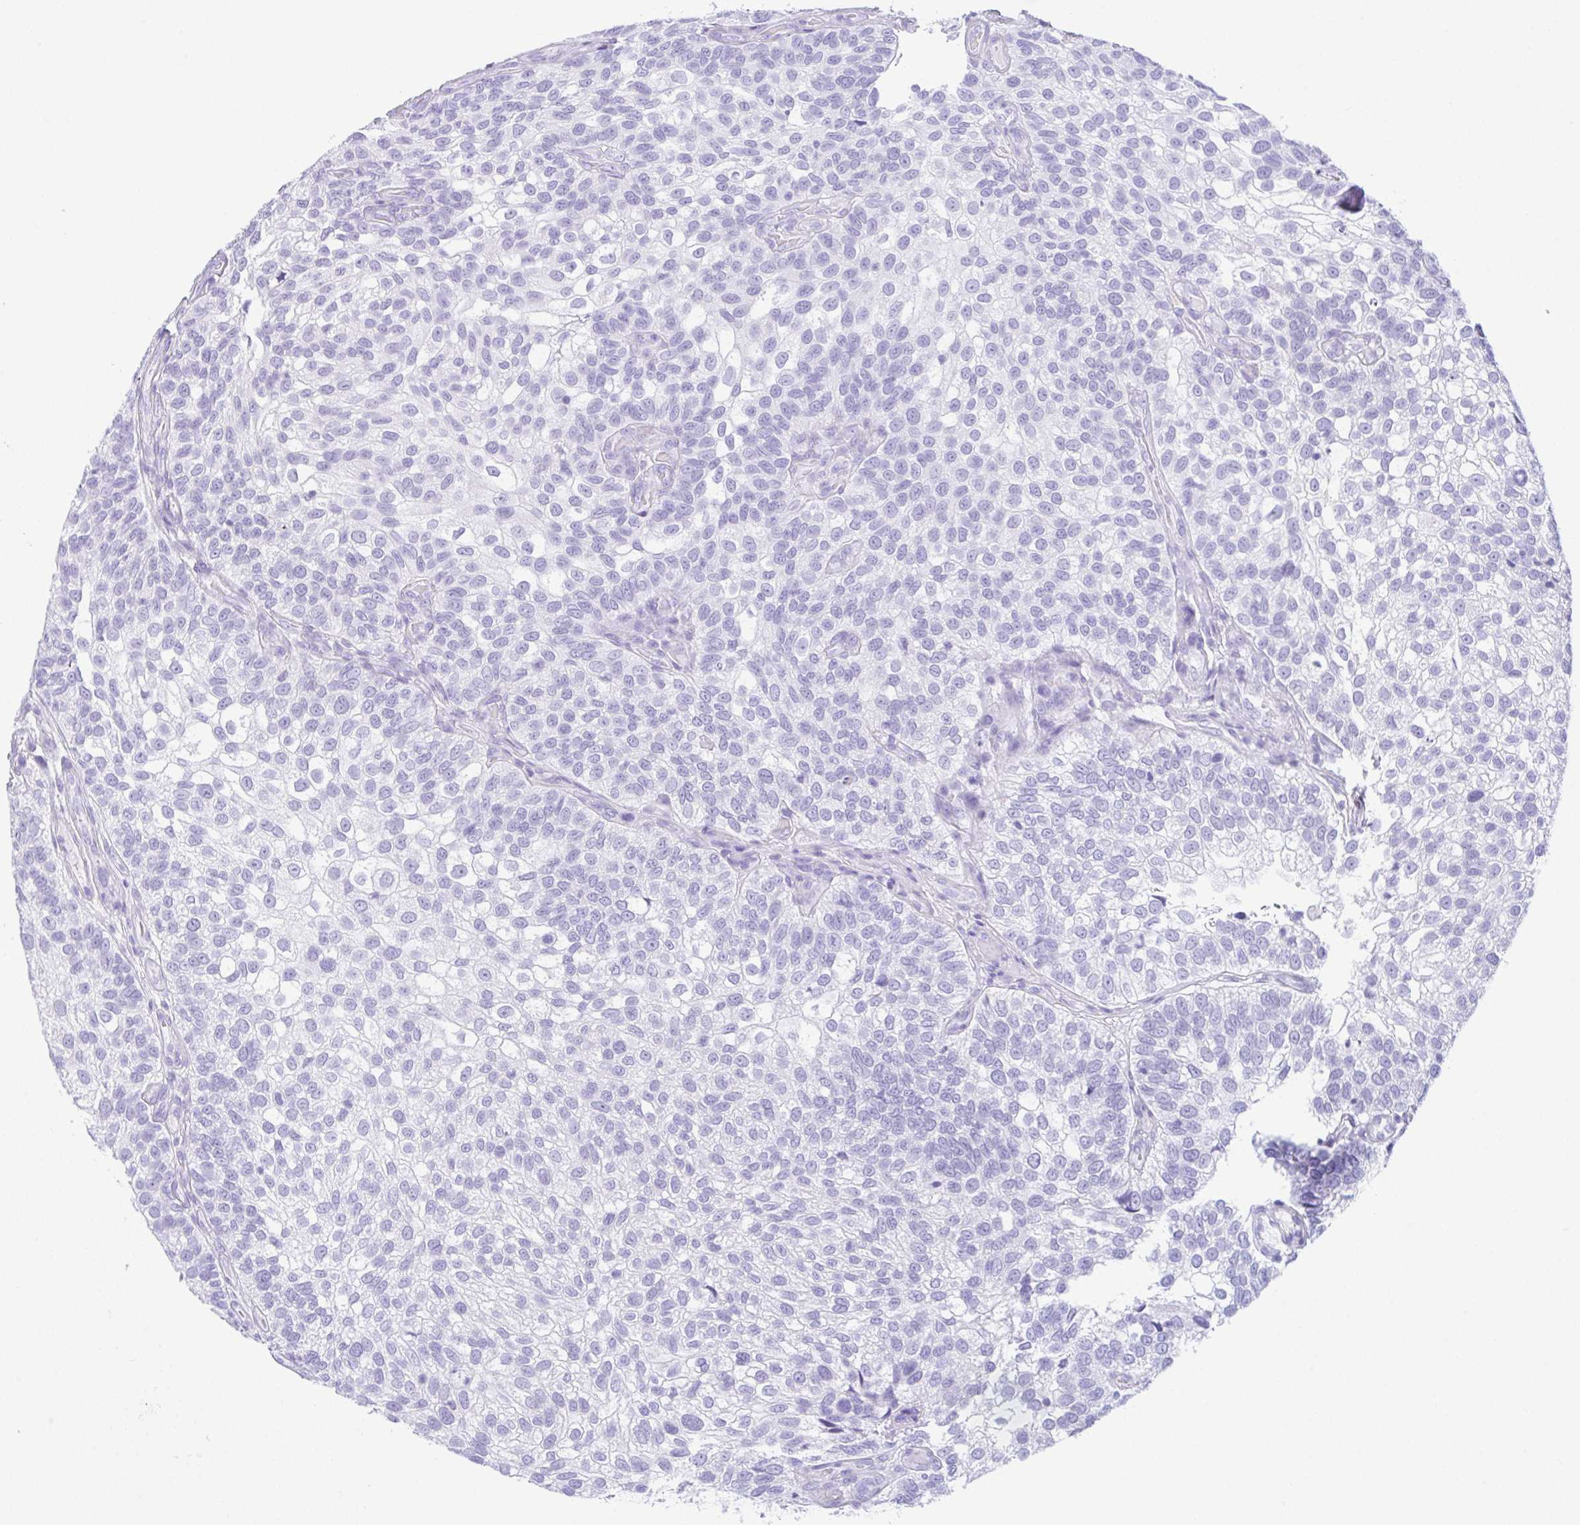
{"staining": {"intensity": "negative", "quantity": "none", "location": "none"}, "tissue": "urothelial cancer", "cell_type": "Tumor cells", "image_type": "cancer", "snomed": [{"axis": "morphology", "description": "Urothelial carcinoma, NOS"}, {"axis": "topography", "description": "Urinary bladder"}], "caption": "An IHC photomicrograph of urothelial cancer is shown. There is no staining in tumor cells of urothelial cancer.", "gene": "NCF1", "patient": {"sex": "male", "age": 87}}